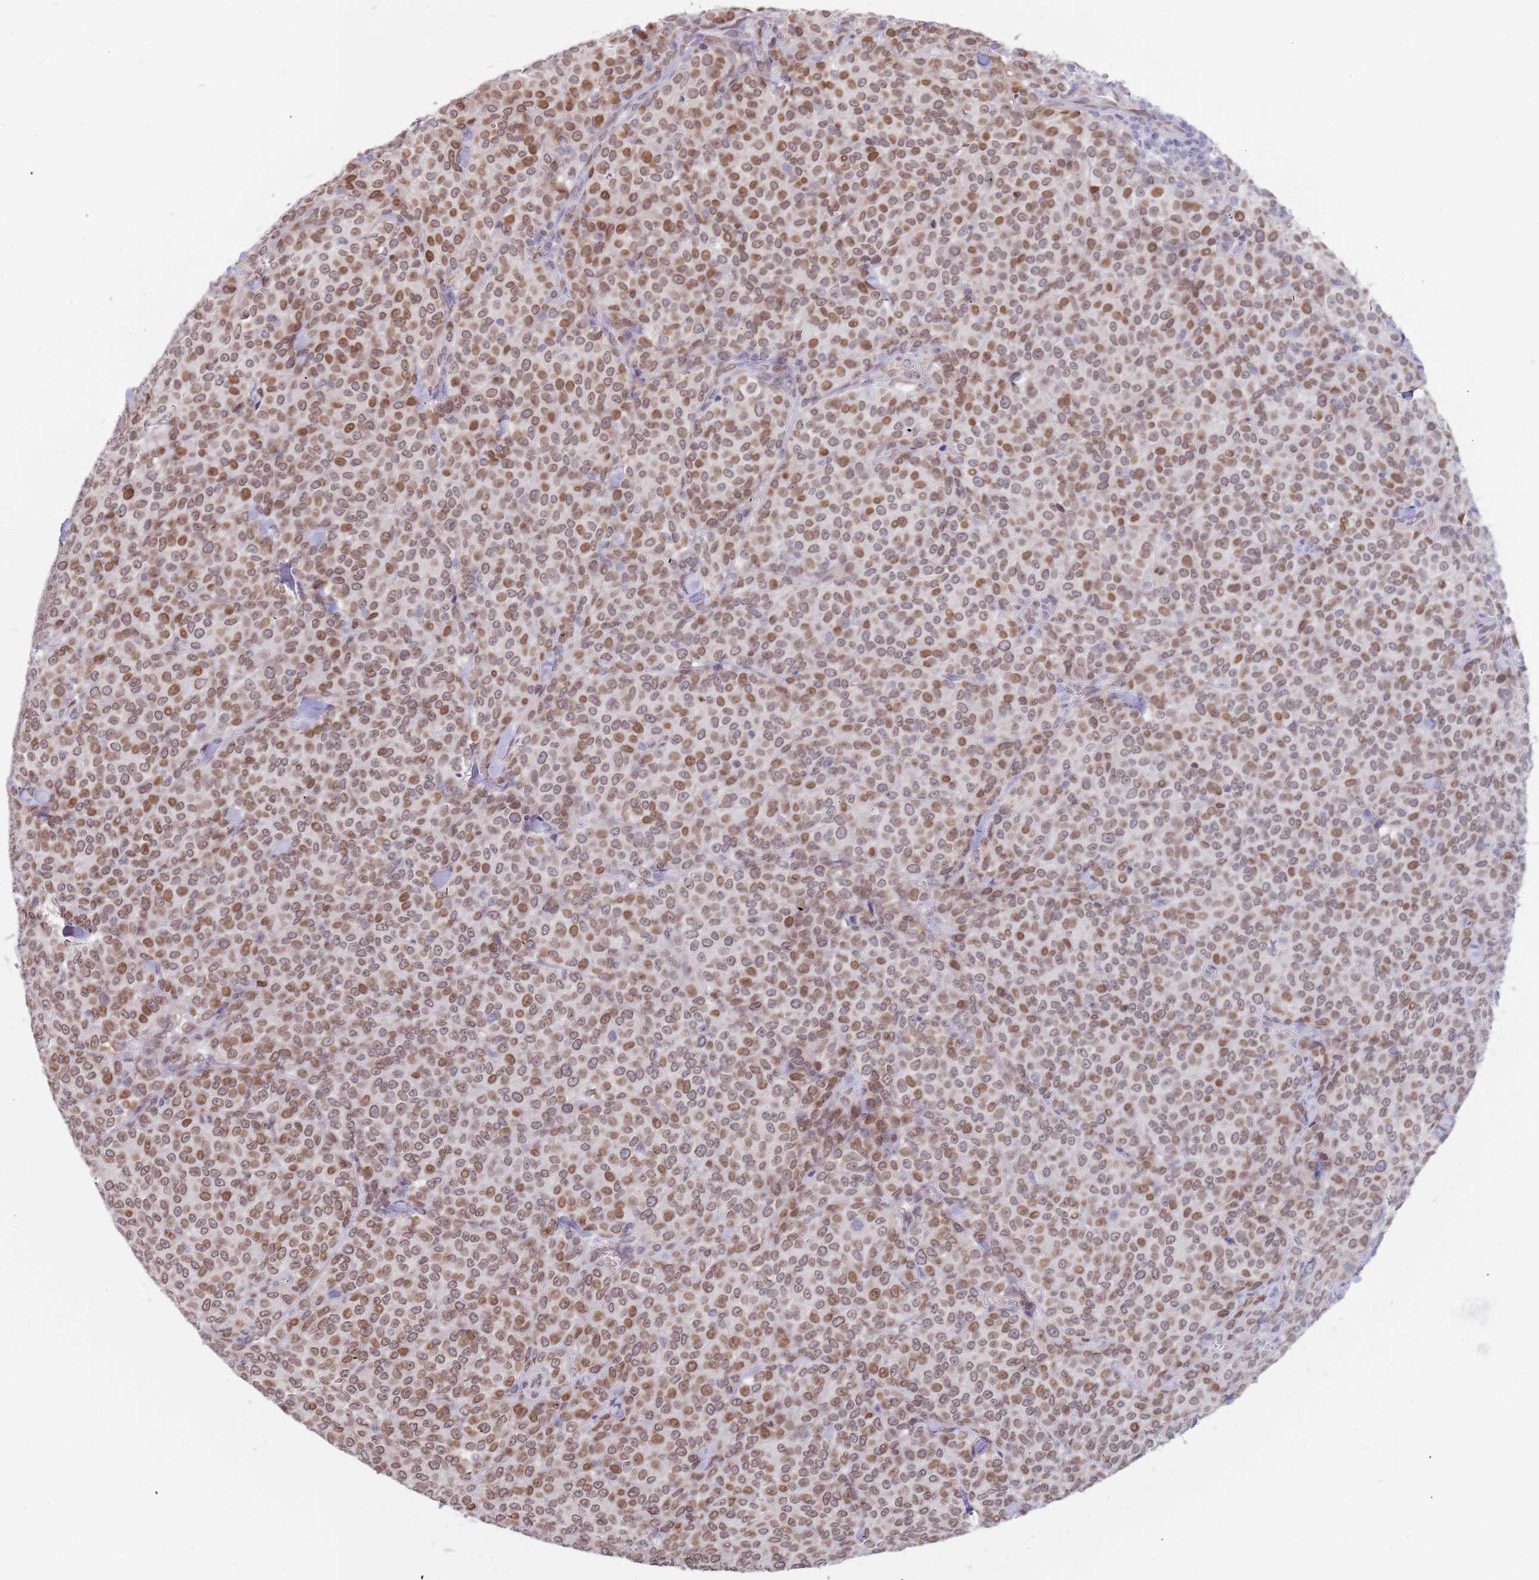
{"staining": {"intensity": "moderate", "quantity": ">75%", "location": "cytoplasmic/membranous,nuclear"}, "tissue": "melanoma", "cell_type": "Tumor cells", "image_type": "cancer", "snomed": [{"axis": "morphology", "description": "Normal tissue, NOS"}, {"axis": "morphology", "description": "Malignant melanoma, NOS"}, {"axis": "topography", "description": "Skin"}], "caption": "A photomicrograph showing moderate cytoplasmic/membranous and nuclear staining in about >75% of tumor cells in melanoma, as visualized by brown immunohistochemical staining.", "gene": "KLHDC2", "patient": {"sex": "female", "age": 34}}